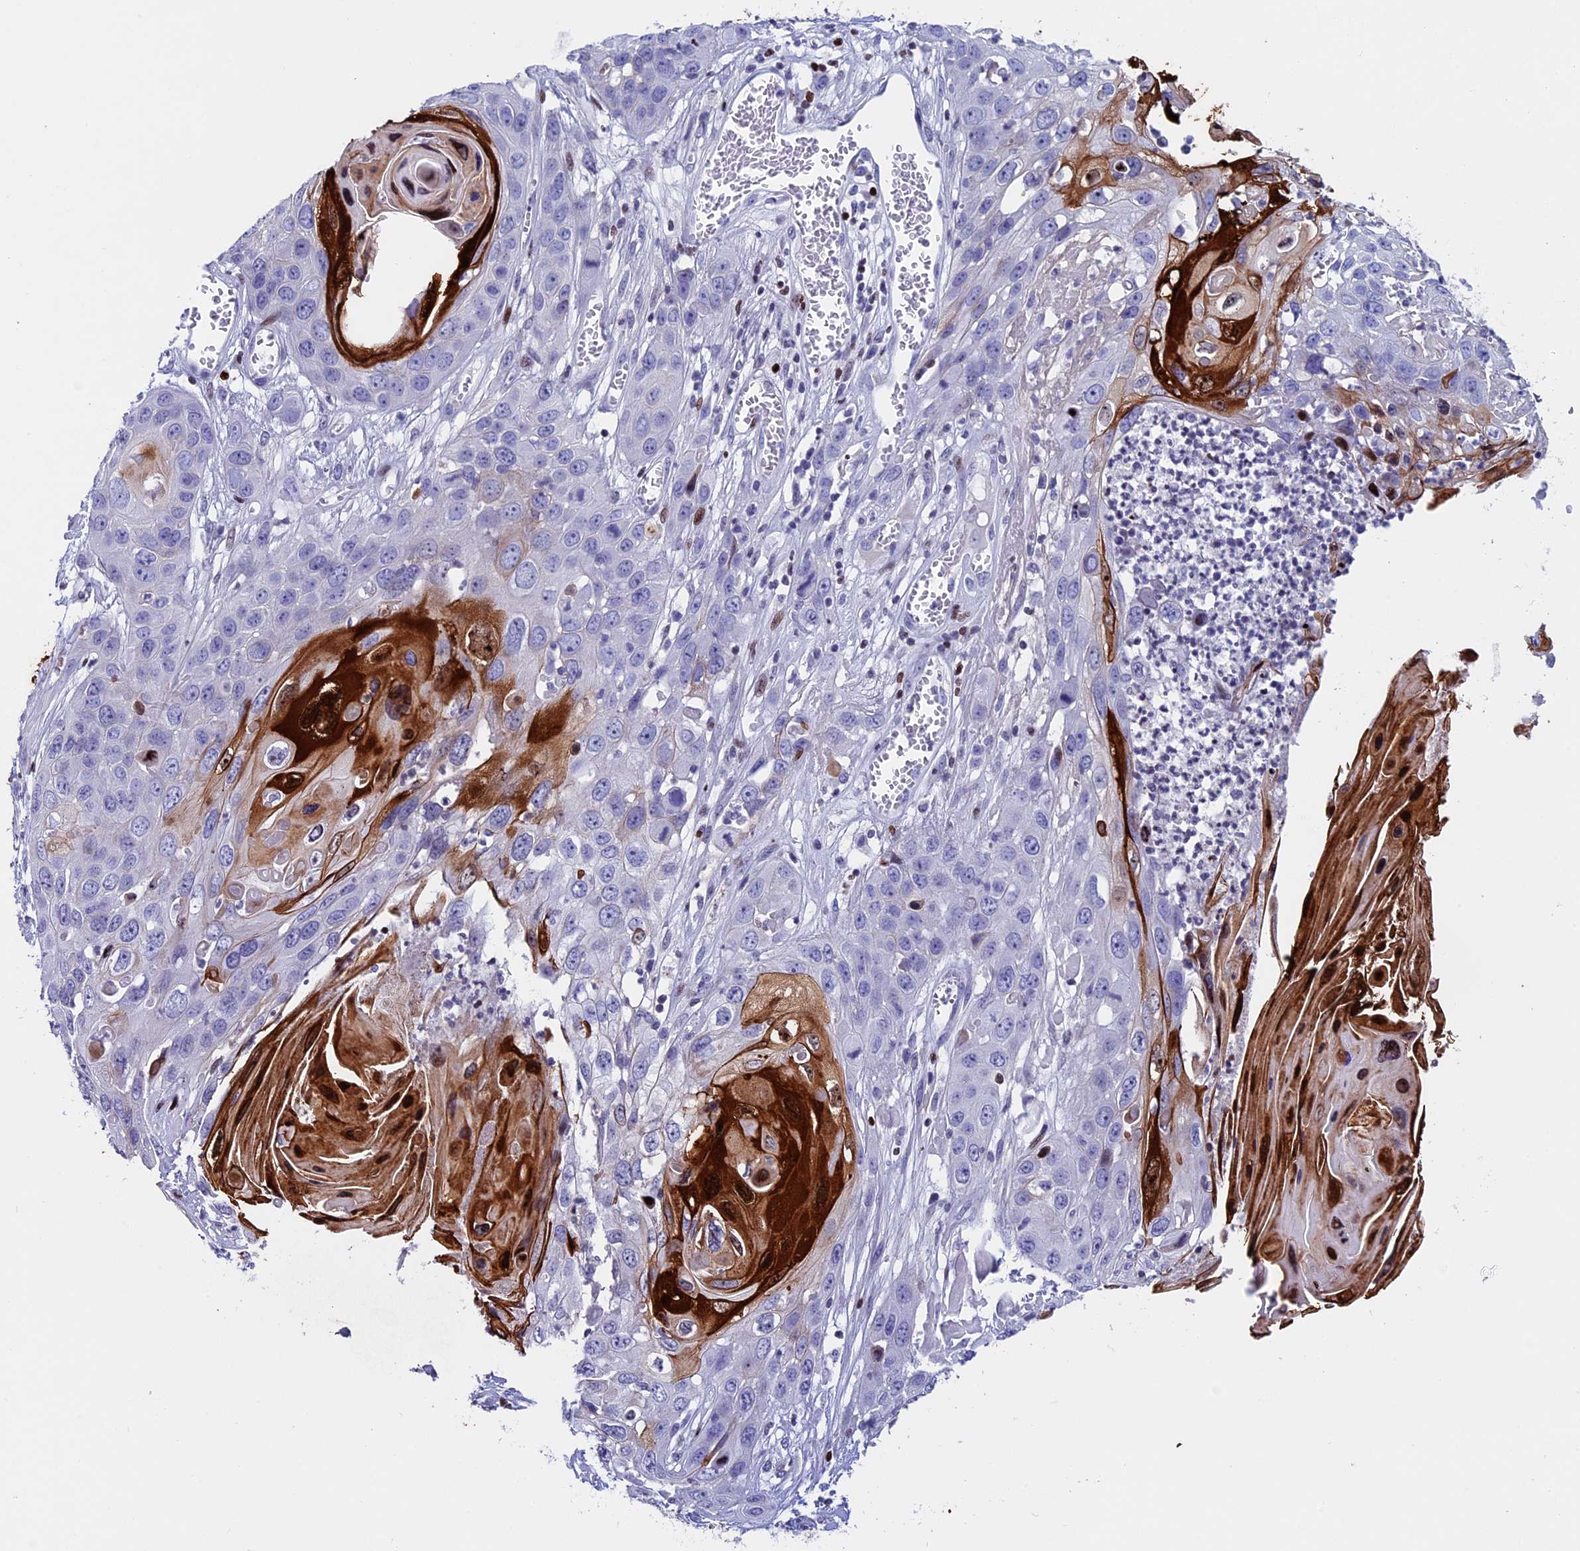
{"staining": {"intensity": "strong", "quantity": "<25%", "location": "cytoplasmic/membranous,nuclear"}, "tissue": "skin cancer", "cell_type": "Tumor cells", "image_type": "cancer", "snomed": [{"axis": "morphology", "description": "Squamous cell carcinoma, NOS"}, {"axis": "topography", "description": "Skin"}], "caption": "Immunohistochemical staining of skin cancer shows medium levels of strong cytoplasmic/membranous and nuclear protein expression in approximately <25% of tumor cells. (DAB IHC with brightfield microscopy, high magnification).", "gene": "BTBD3", "patient": {"sex": "male", "age": 55}}